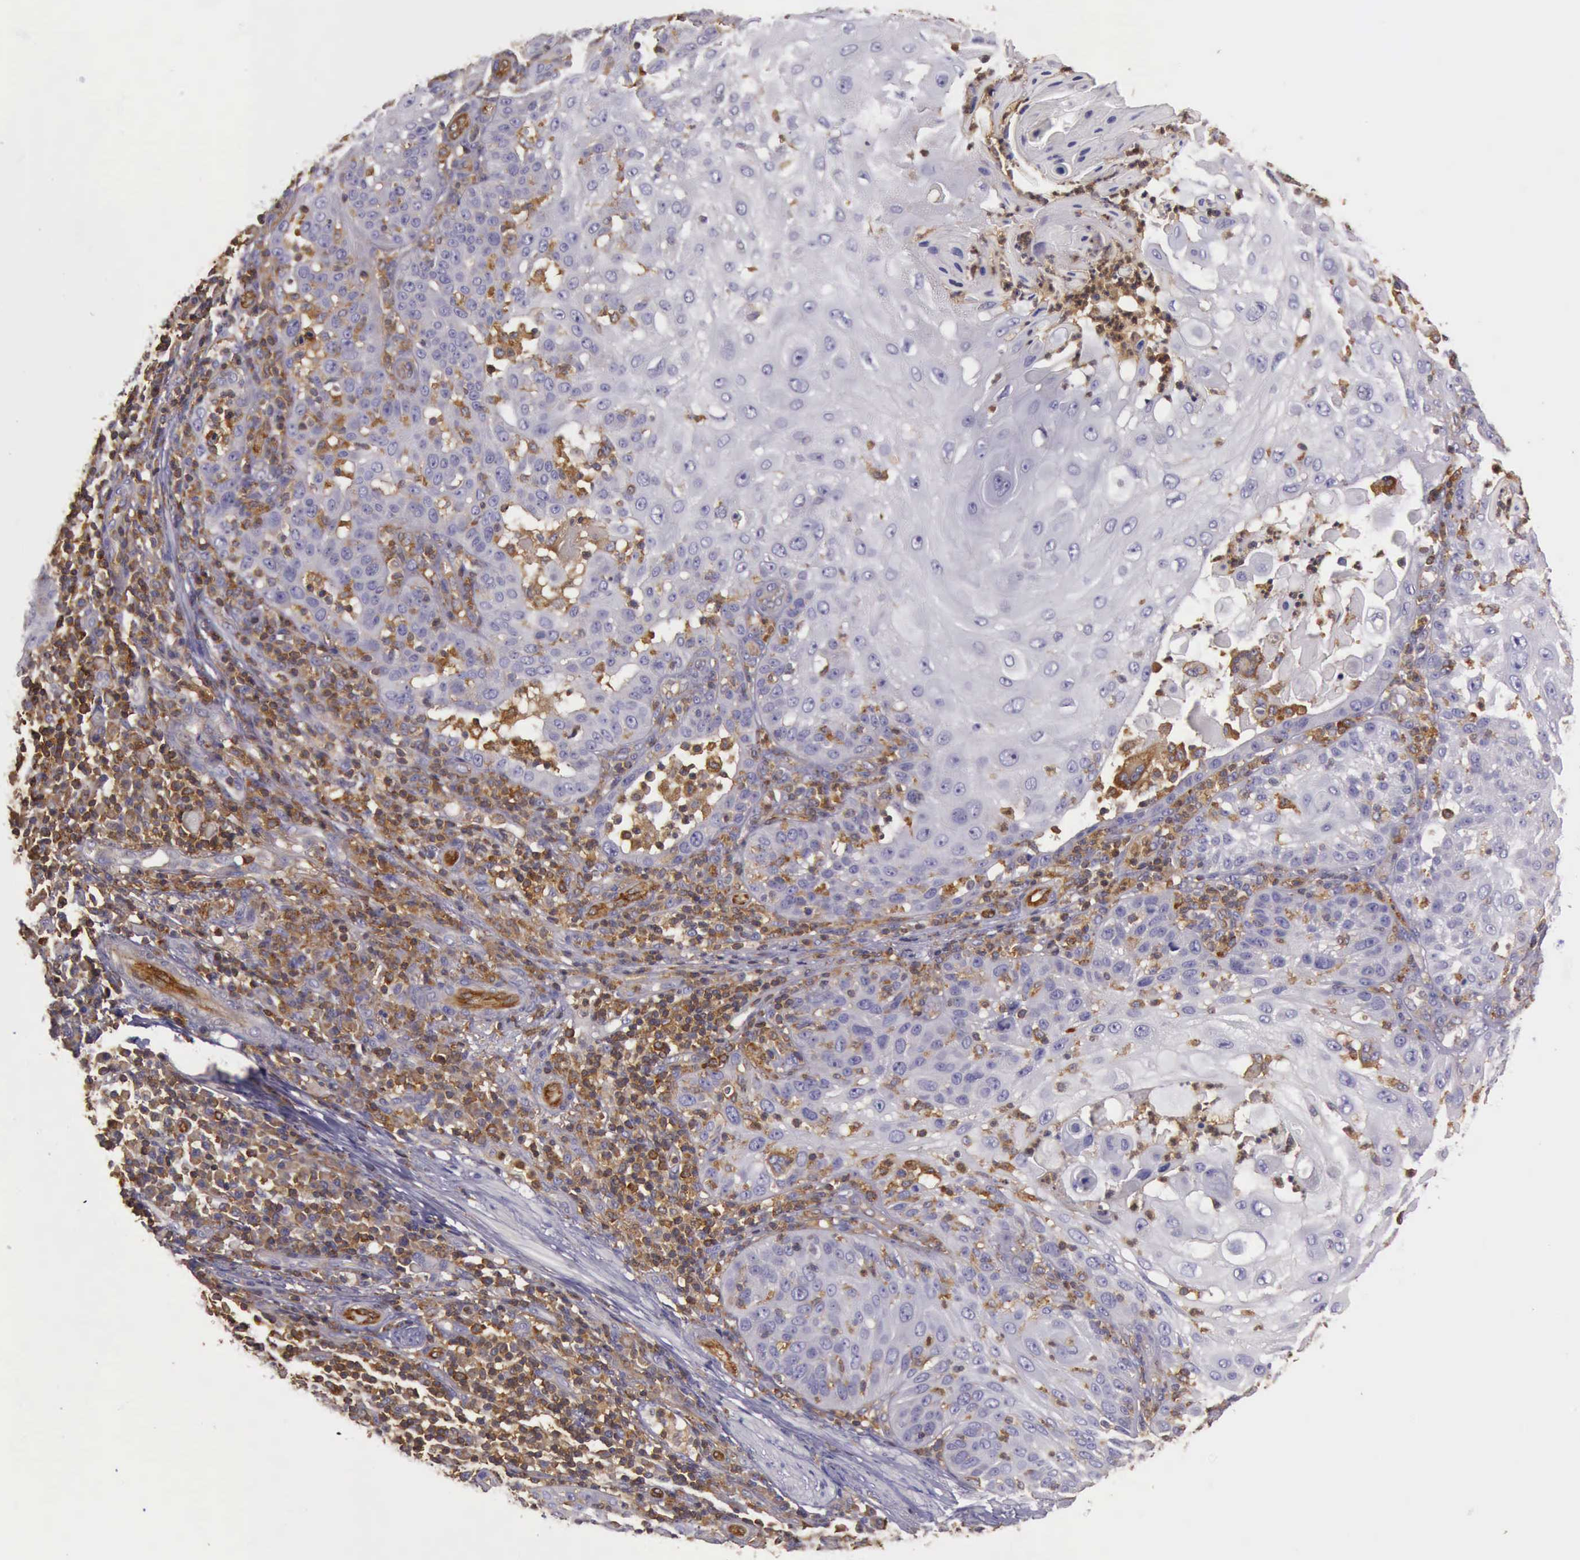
{"staining": {"intensity": "negative", "quantity": "none", "location": "none"}, "tissue": "skin cancer", "cell_type": "Tumor cells", "image_type": "cancer", "snomed": [{"axis": "morphology", "description": "Squamous cell carcinoma, NOS"}, {"axis": "topography", "description": "Skin"}], "caption": "Skin cancer (squamous cell carcinoma) stained for a protein using immunohistochemistry (IHC) exhibits no positivity tumor cells.", "gene": "ARHGAP4", "patient": {"sex": "female", "age": 89}}